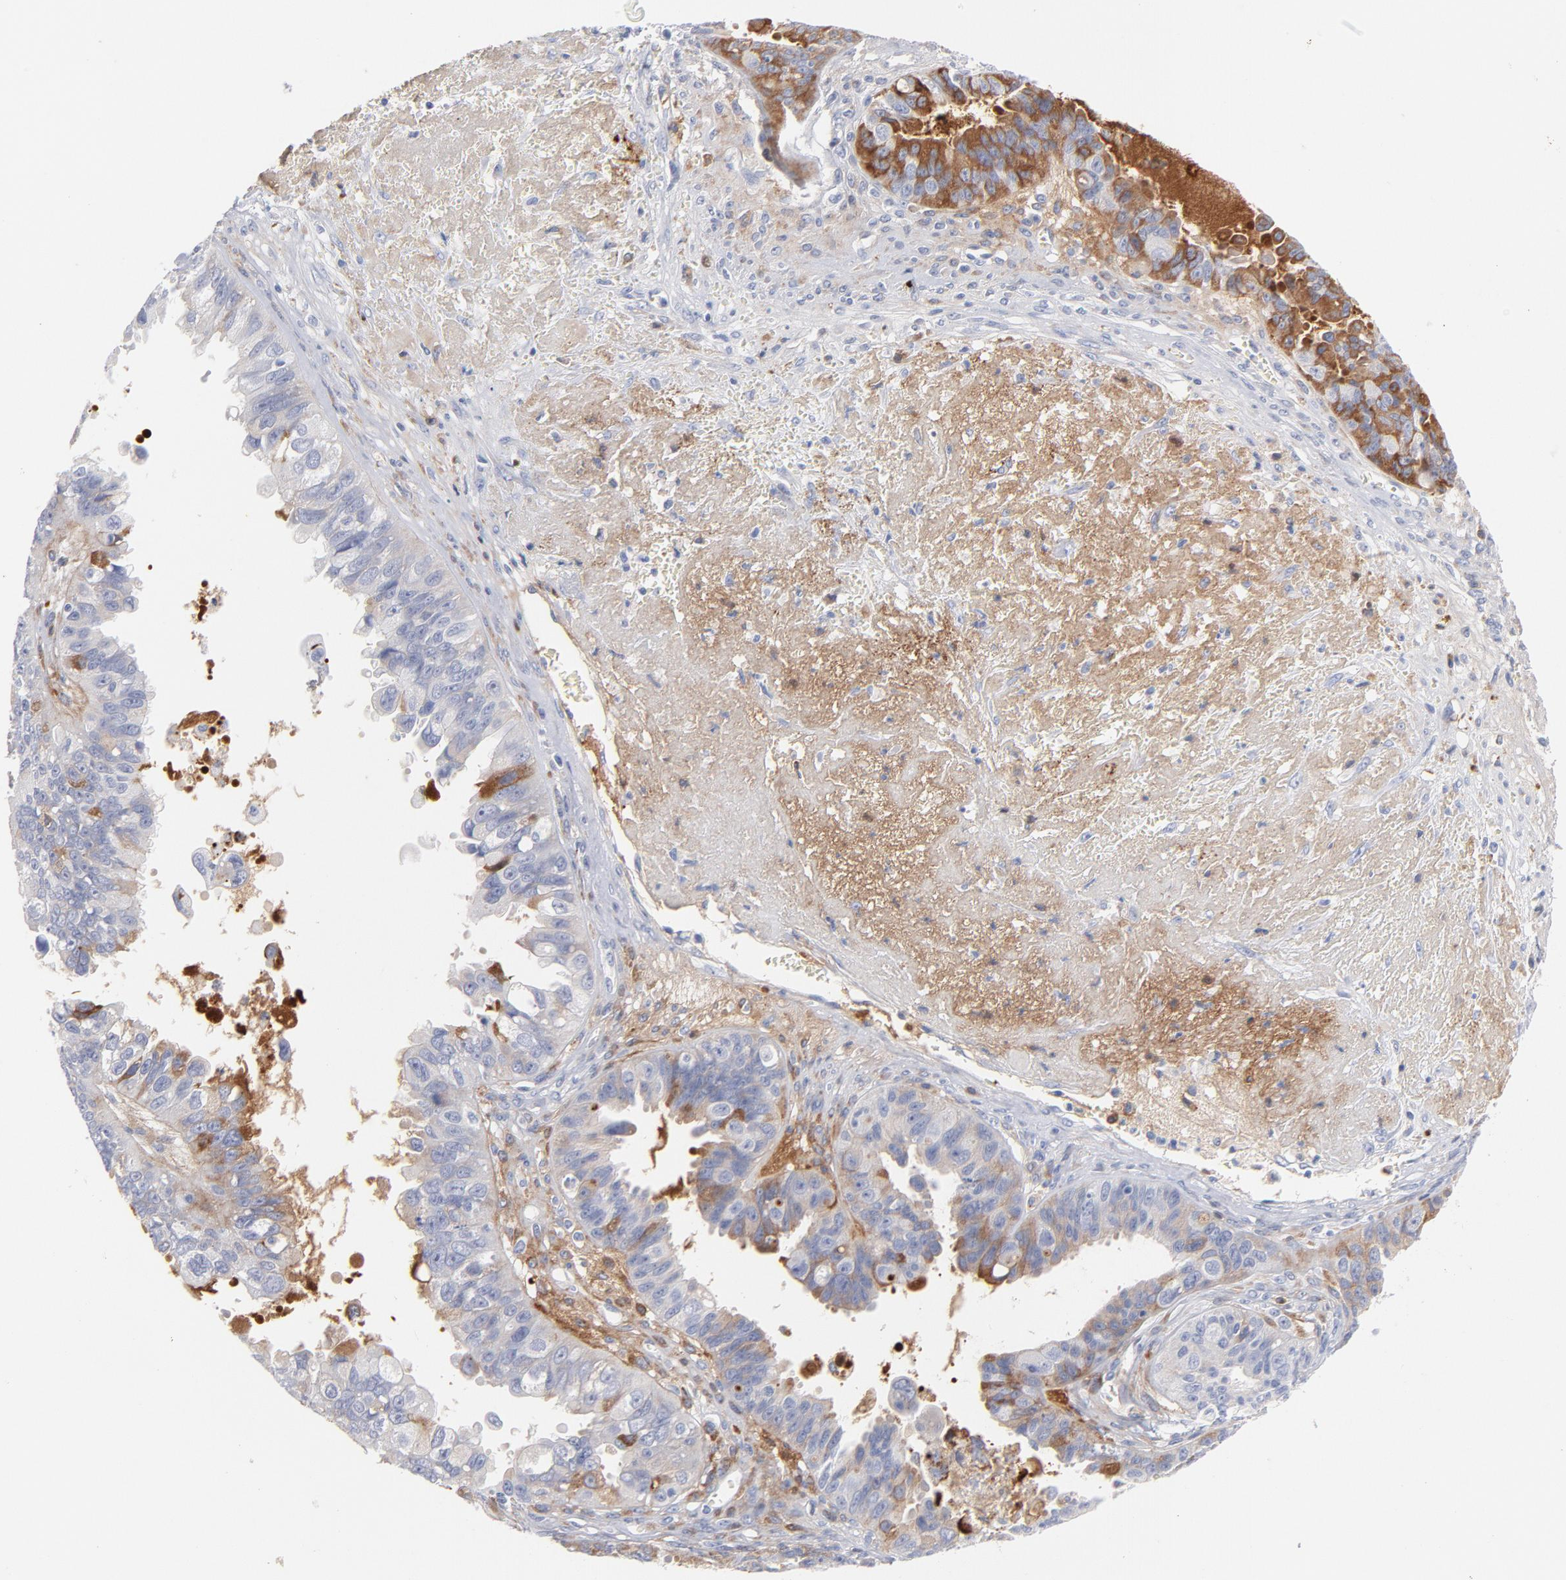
{"staining": {"intensity": "moderate", "quantity": "25%-75%", "location": "cytoplasmic/membranous"}, "tissue": "ovarian cancer", "cell_type": "Tumor cells", "image_type": "cancer", "snomed": [{"axis": "morphology", "description": "Carcinoma, endometroid"}, {"axis": "topography", "description": "Ovary"}], "caption": "Brown immunohistochemical staining in human ovarian cancer (endometroid carcinoma) exhibits moderate cytoplasmic/membranous expression in approximately 25%-75% of tumor cells. (DAB IHC, brown staining for protein, blue staining for nuclei).", "gene": "PLAT", "patient": {"sex": "female", "age": 85}}